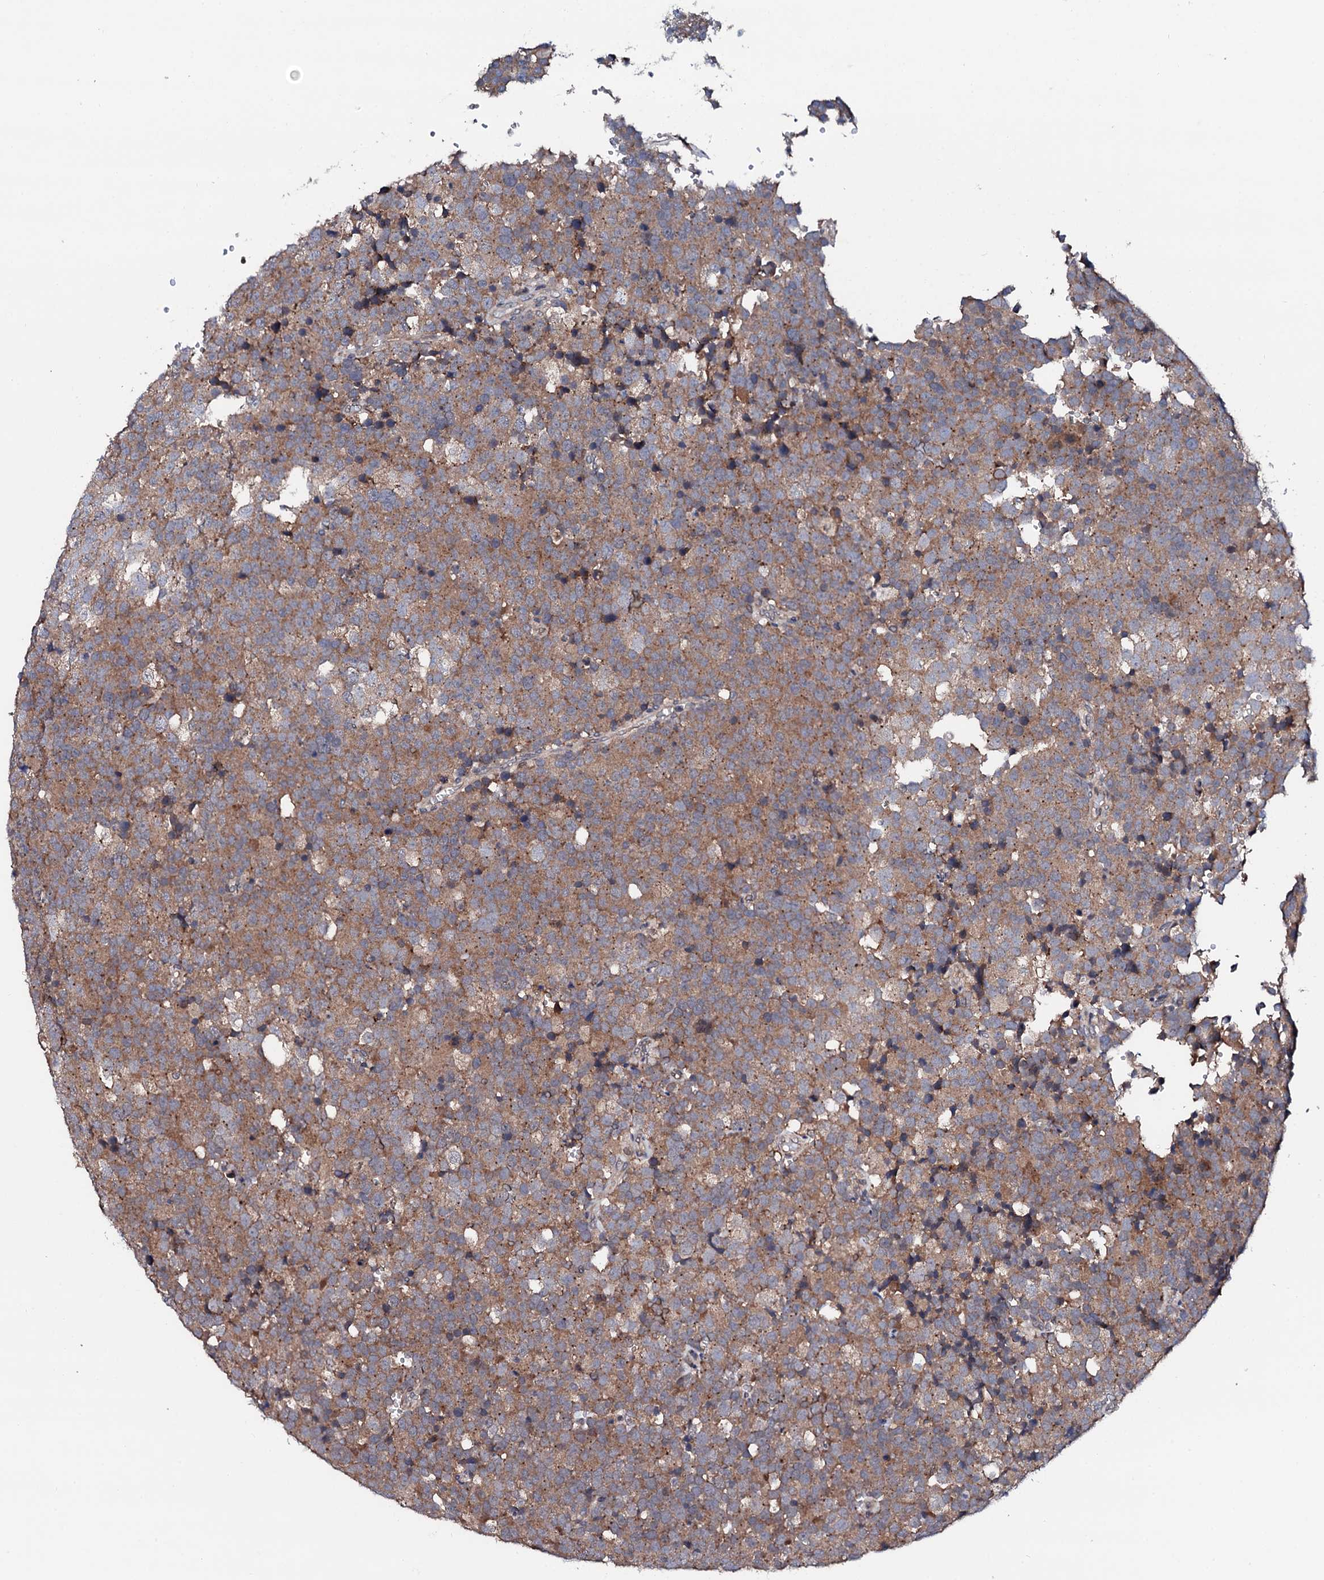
{"staining": {"intensity": "moderate", "quantity": ">75%", "location": "cytoplasmic/membranous"}, "tissue": "testis cancer", "cell_type": "Tumor cells", "image_type": "cancer", "snomed": [{"axis": "morphology", "description": "Seminoma, NOS"}, {"axis": "topography", "description": "Testis"}], "caption": "Immunohistochemical staining of human seminoma (testis) shows medium levels of moderate cytoplasmic/membranous staining in about >75% of tumor cells. The staining was performed using DAB (3,3'-diaminobenzidine) to visualize the protein expression in brown, while the nuclei were stained in blue with hematoxylin (Magnification: 20x).", "gene": "EDC3", "patient": {"sex": "male", "age": 71}}